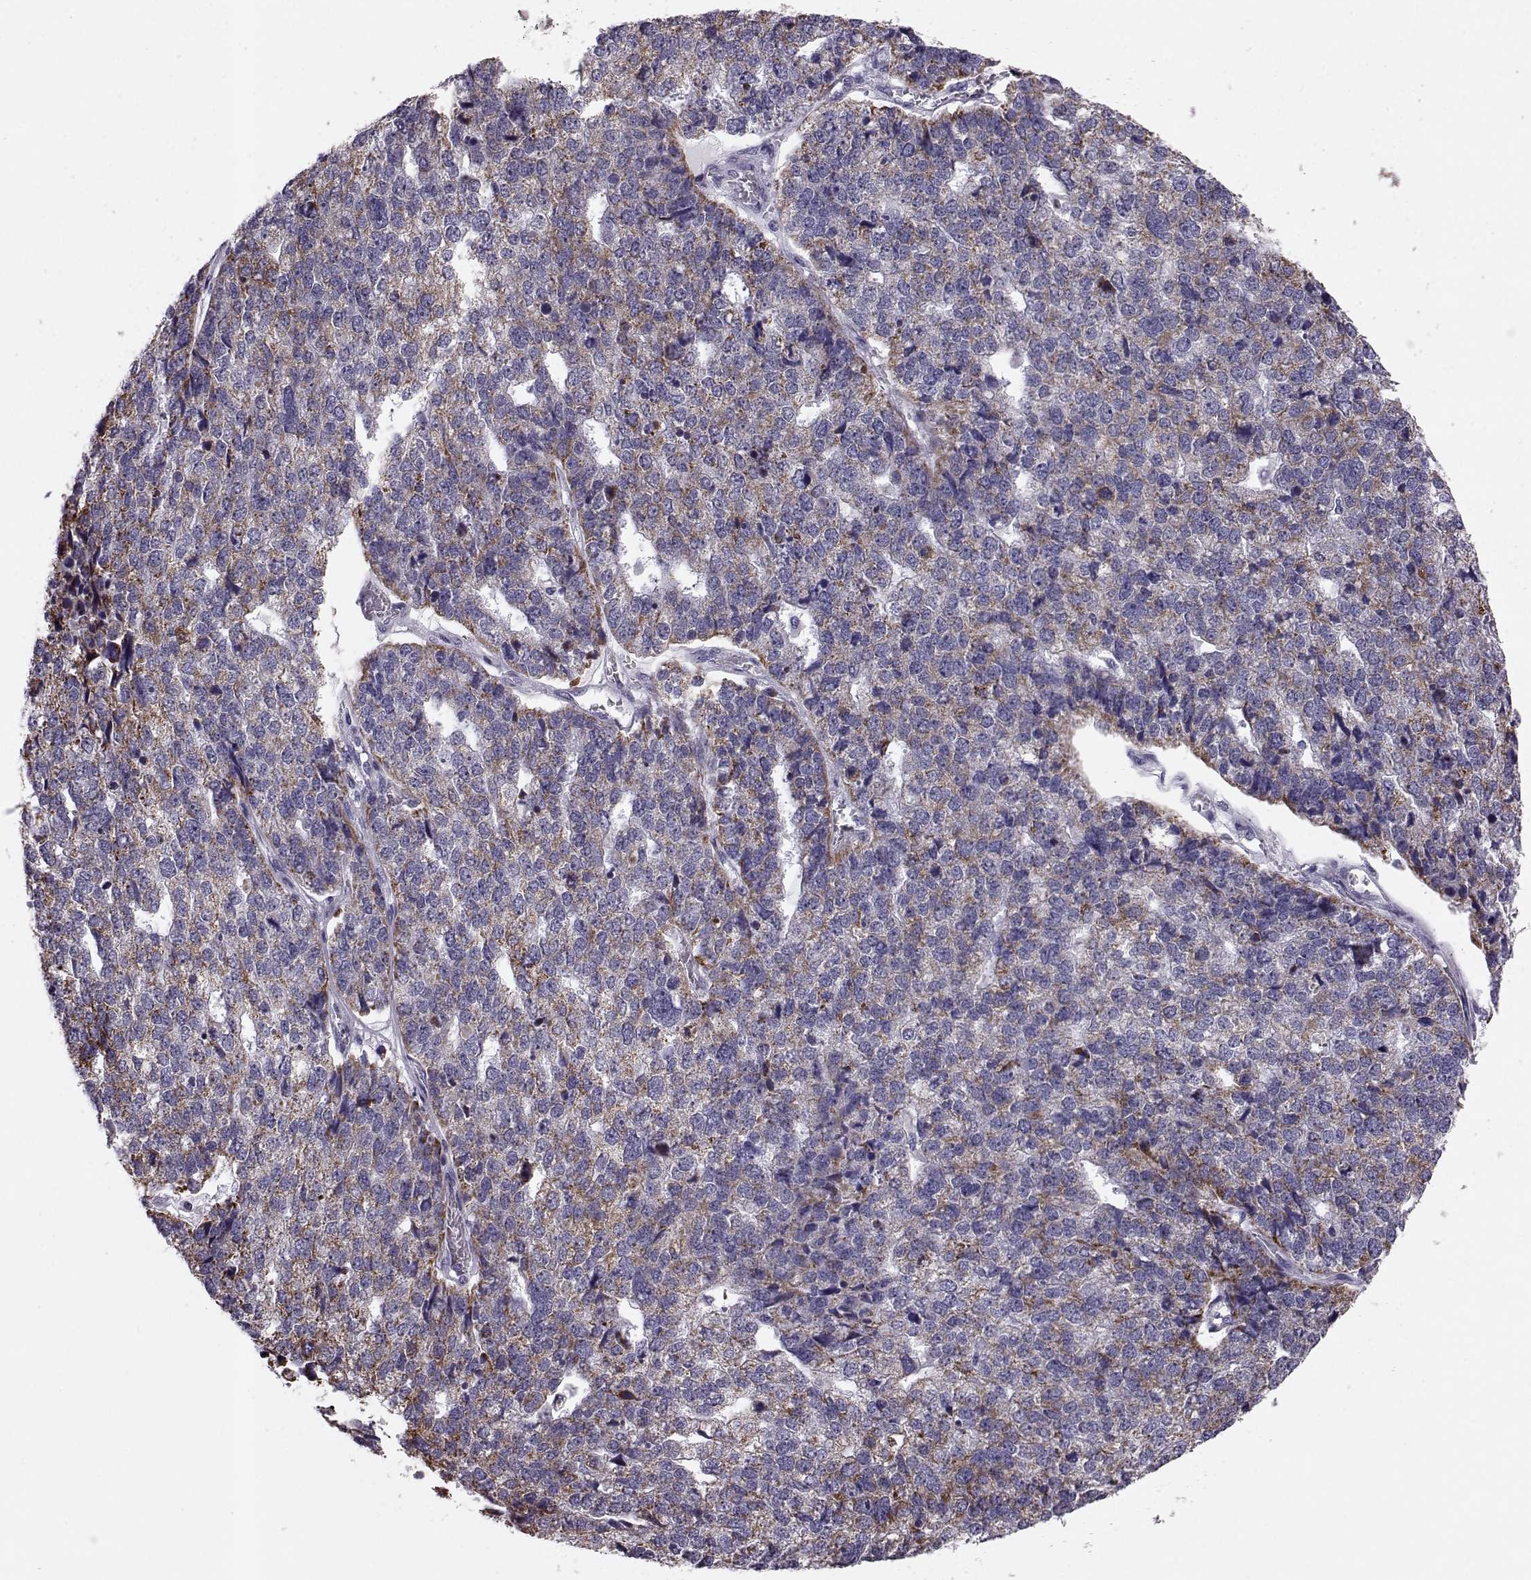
{"staining": {"intensity": "moderate", "quantity": ">75%", "location": "cytoplasmic/membranous"}, "tissue": "stomach cancer", "cell_type": "Tumor cells", "image_type": "cancer", "snomed": [{"axis": "morphology", "description": "Adenocarcinoma, NOS"}, {"axis": "topography", "description": "Stomach"}], "caption": "Immunohistochemistry of human stomach adenocarcinoma exhibits medium levels of moderate cytoplasmic/membranous staining in about >75% of tumor cells.", "gene": "RIMS2", "patient": {"sex": "male", "age": 69}}